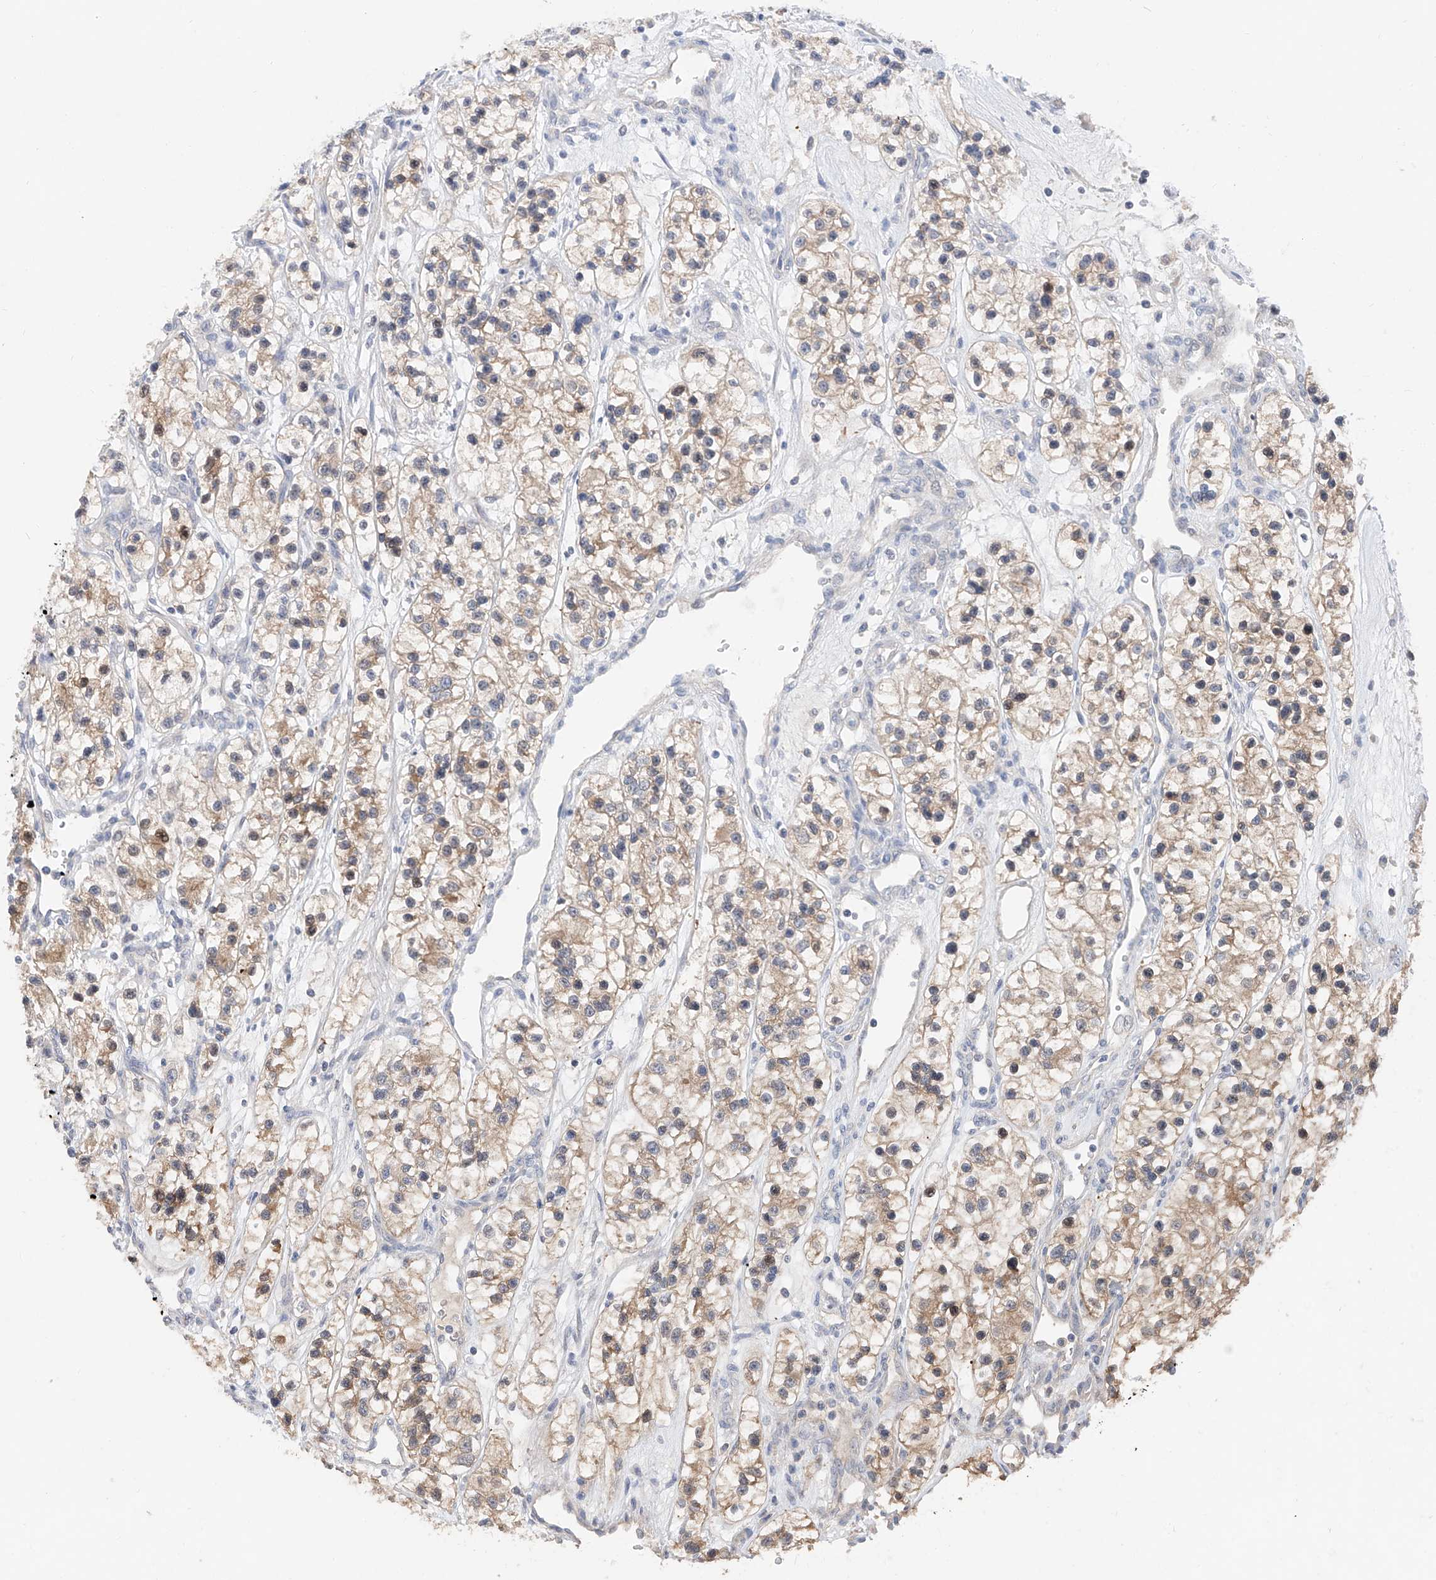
{"staining": {"intensity": "weak", "quantity": ">75%", "location": "cytoplasmic/membranous"}, "tissue": "renal cancer", "cell_type": "Tumor cells", "image_type": "cancer", "snomed": [{"axis": "morphology", "description": "Adenocarcinoma, NOS"}, {"axis": "topography", "description": "Kidney"}], "caption": "Adenocarcinoma (renal) stained with a brown dye exhibits weak cytoplasmic/membranous positive expression in approximately >75% of tumor cells.", "gene": "FUCA2", "patient": {"sex": "female", "age": 57}}